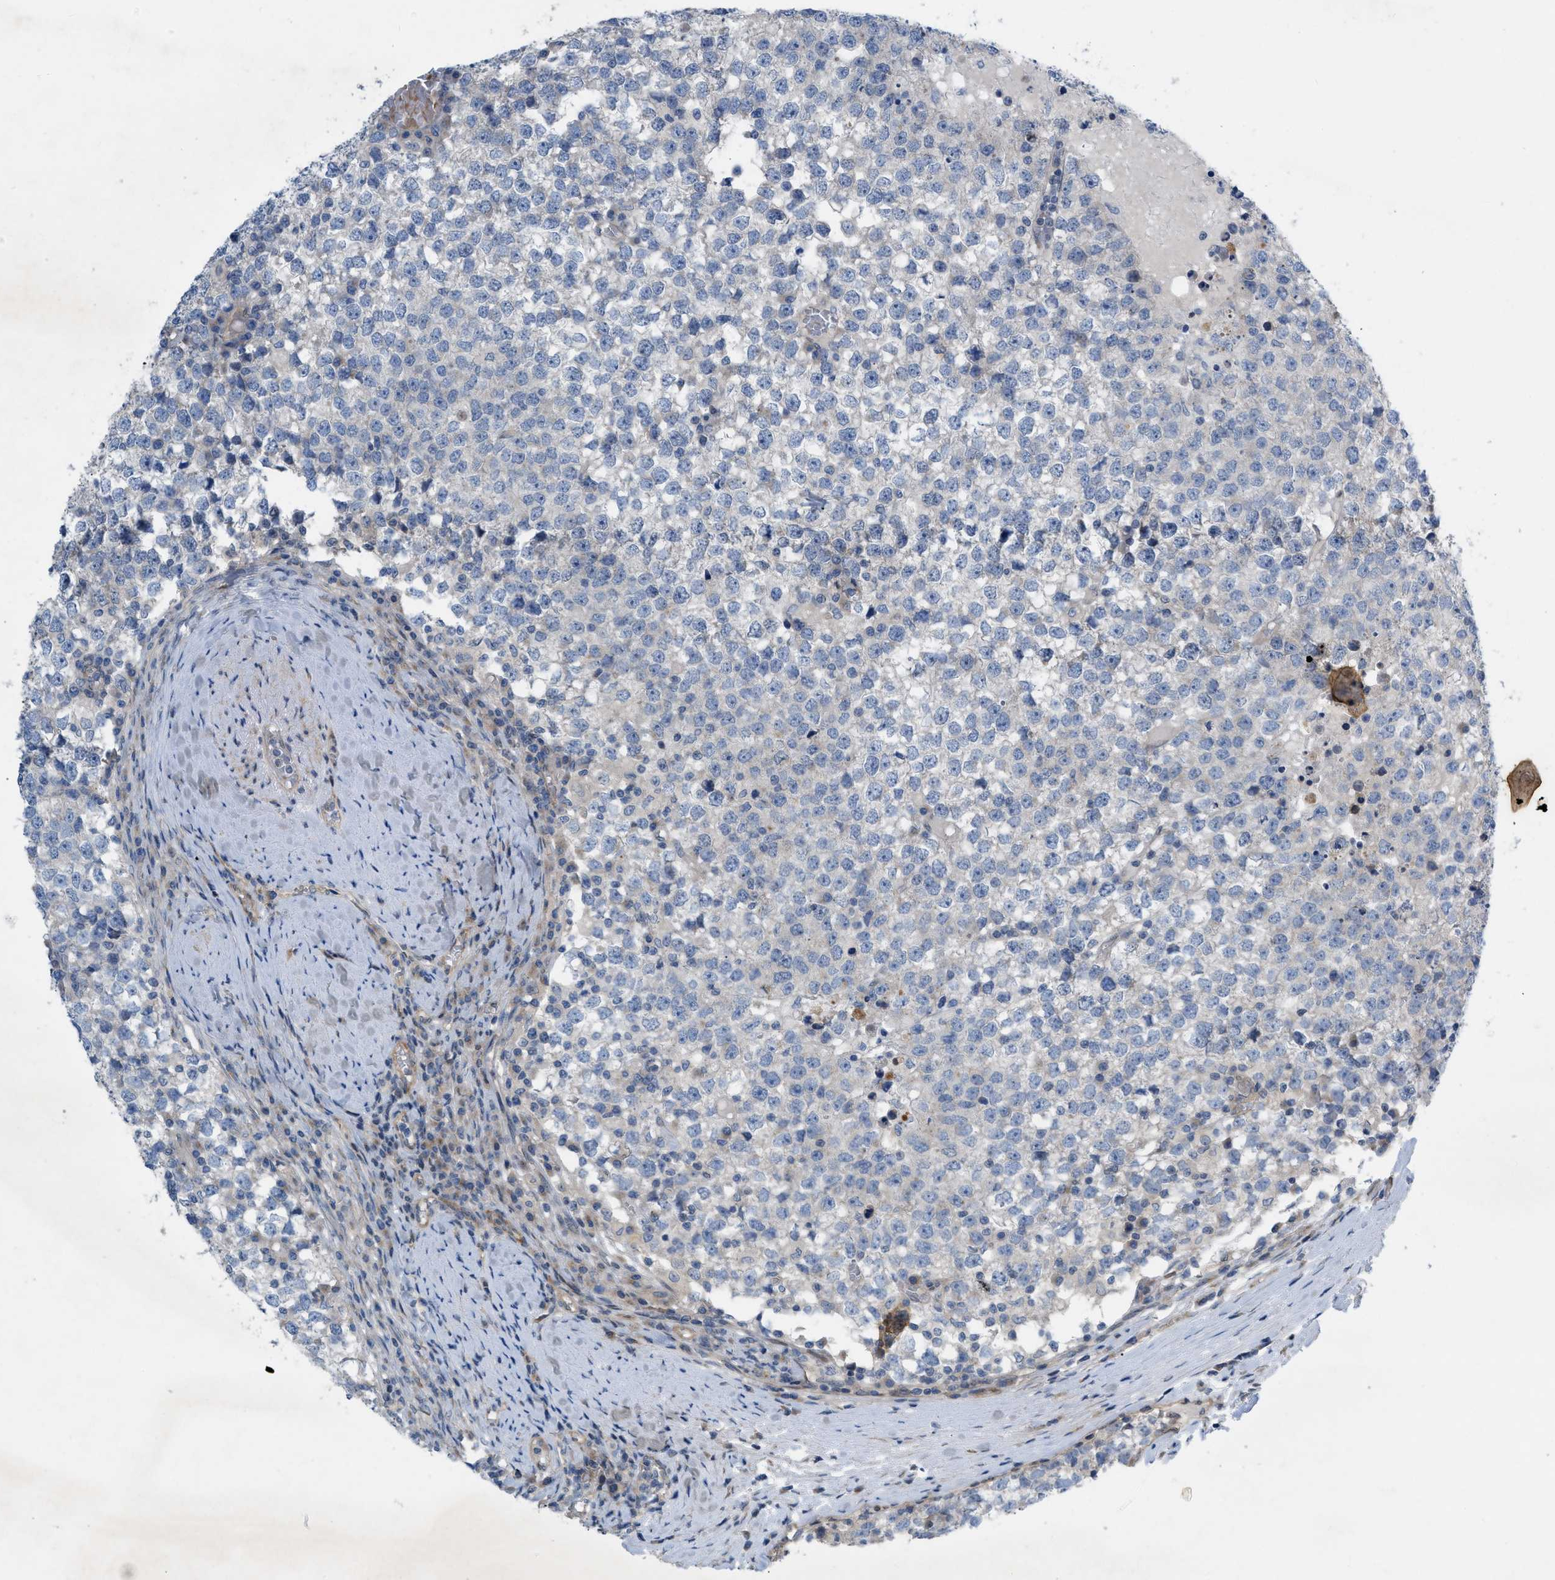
{"staining": {"intensity": "negative", "quantity": "none", "location": "none"}, "tissue": "testis cancer", "cell_type": "Tumor cells", "image_type": "cancer", "snomed": [{"axis": "morphology", "description": "Seminoma, NOS"}, {"axis": "topography", "description": "Testis"}], "caption": "The micrograph demonstrates no staining of tumor cells in testis seminoma.", "gene": "NDEL1", "patient": {"sex": "male", "age": 65}}